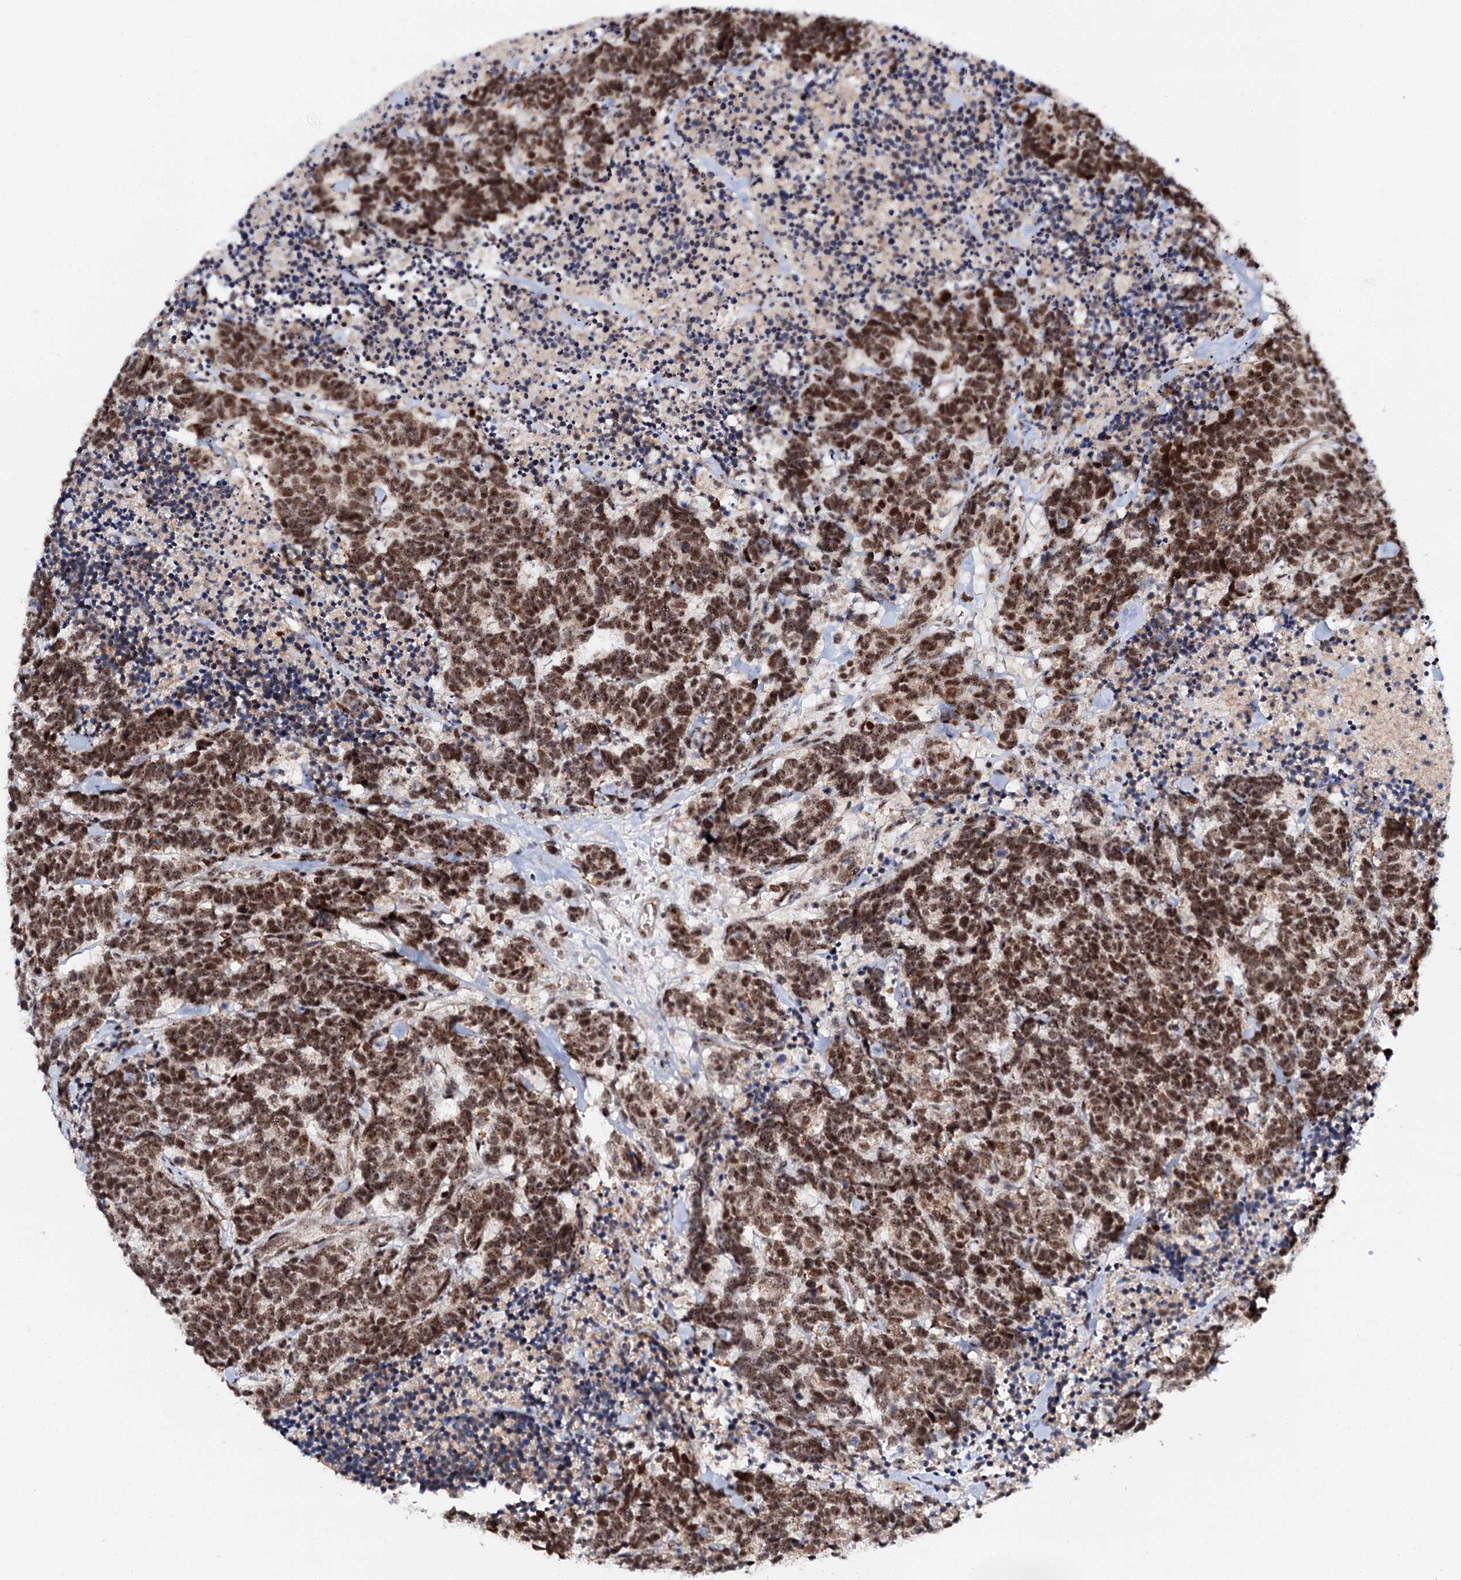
{"staining": {"intensity": "moderate", "quantity": ">75%", "location": "nuclear"}, "tissue": "carcinoid", "cell_type": "Tumor cells", "image_type": "cancer", "snomed": [{"axis": "morphology", "description": "Carcinoma, NOS"}, {"axis": "morphology", "description": "Carcinoid, malignant, NOS"}, {"axis": "topography", "description": "Urinary bladder"}], "caption": "Immunohistochemistry staining of carcinoma, which shows medium levels of moderate nuclear expression in approximately >75% of tumor cells indicating moderate nuclear protein expression. The staining was performed using DAB (3,3'-diaminobenzidine) (brown) for protein detection and nuclei were counterstained in hematoxylin (blue).", "gene": "BUD13", "patient": {"sex": "male", "age": 57}}